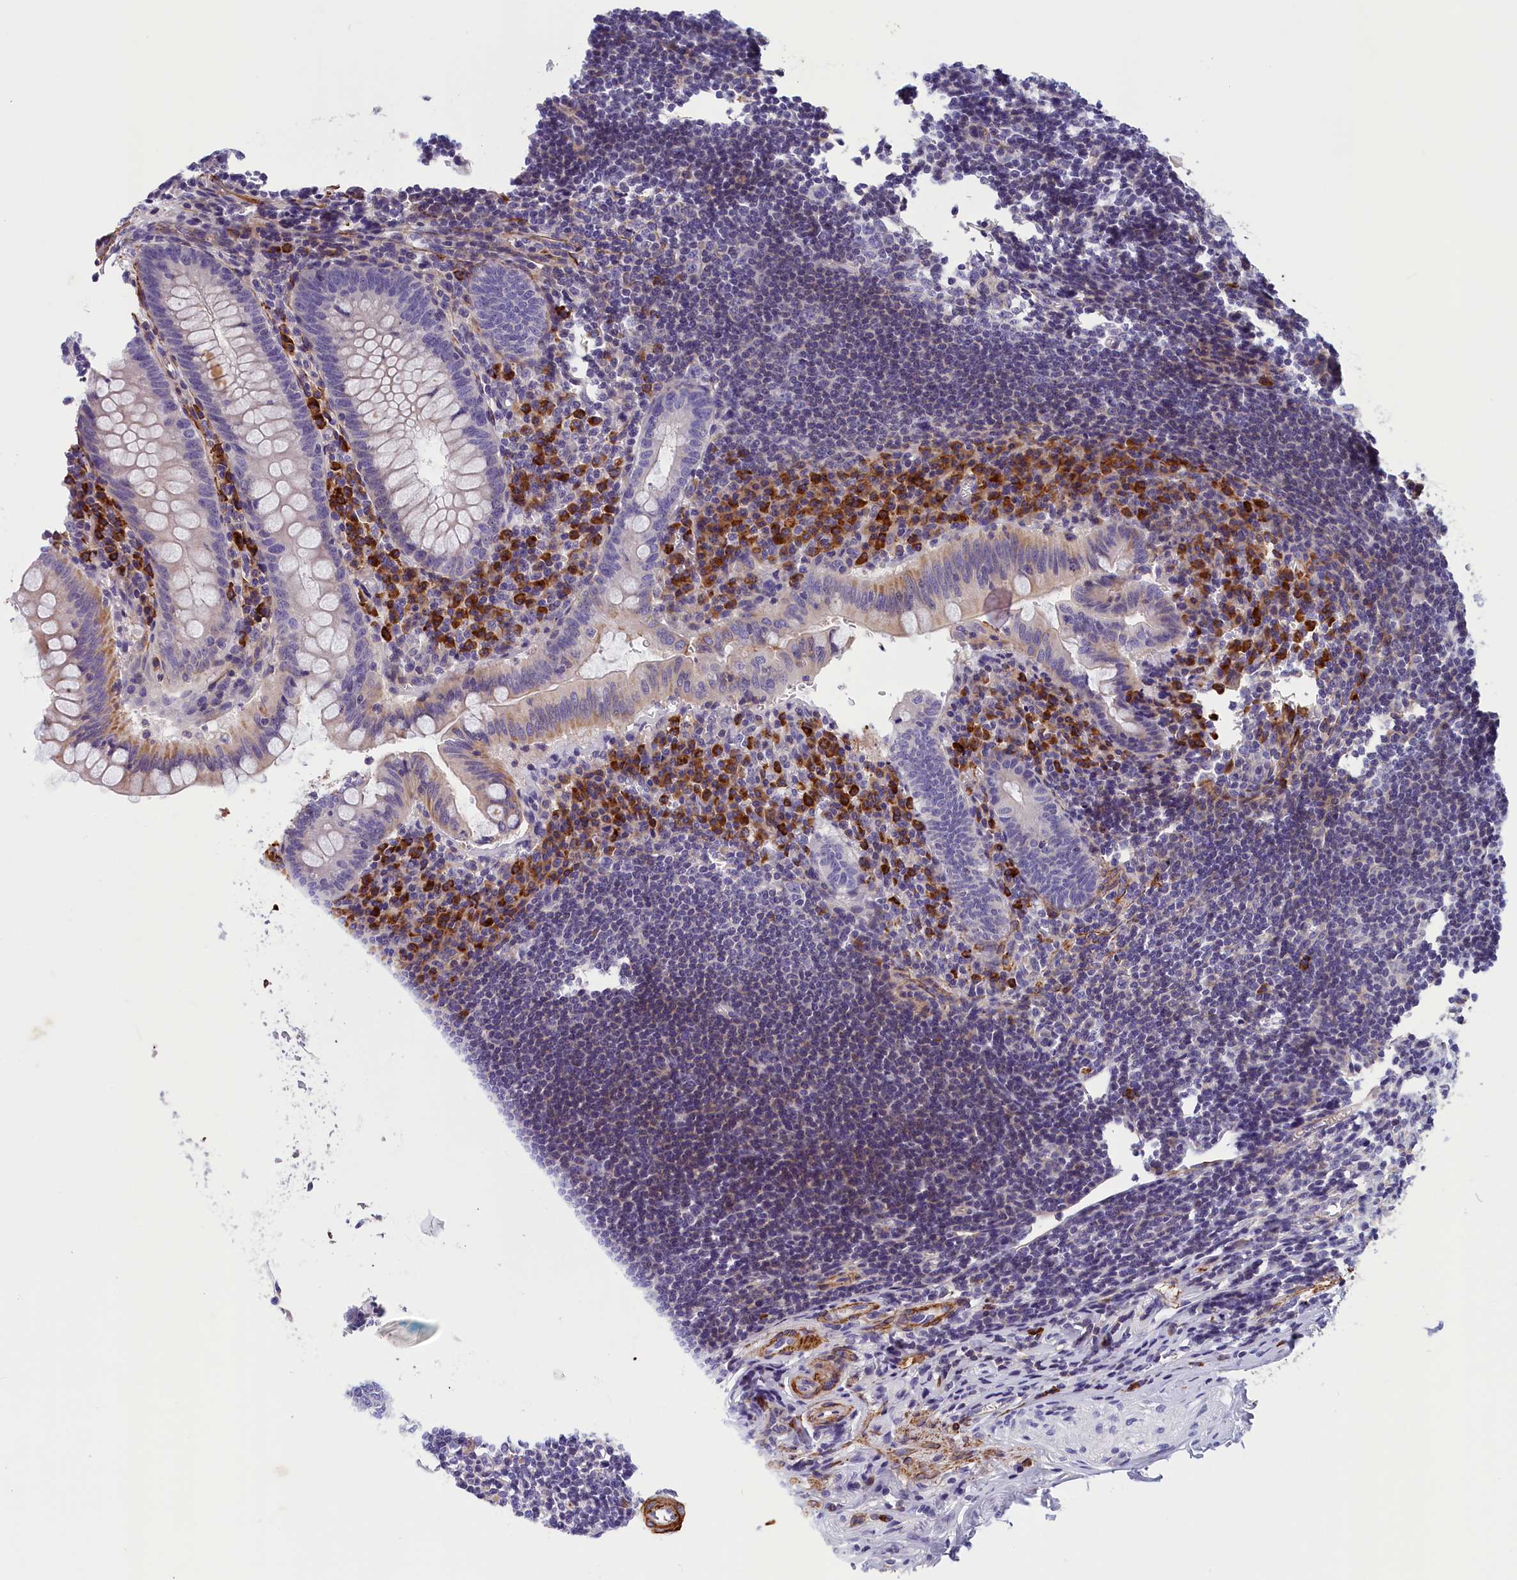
{"staining": {"intensity": "moderate", "quantity": "<25%", "location": "cytoplasmic/membranous"}, "tissue": "appendix", "cell_type": "Glandular cells", "image_type": "normal", "snomed": [{"axis": "morphology", "description": "Normal tissue, NOS"}, {"axis": "topography", "description": "Appendix"}], "caption": "Protein analysis of normal appendix displays moderate cytoplasmic/membranous expression in about <25% of glandular cells.", "gene": "BCL2L13", "patient": {"sex": "female", "age": 33}}